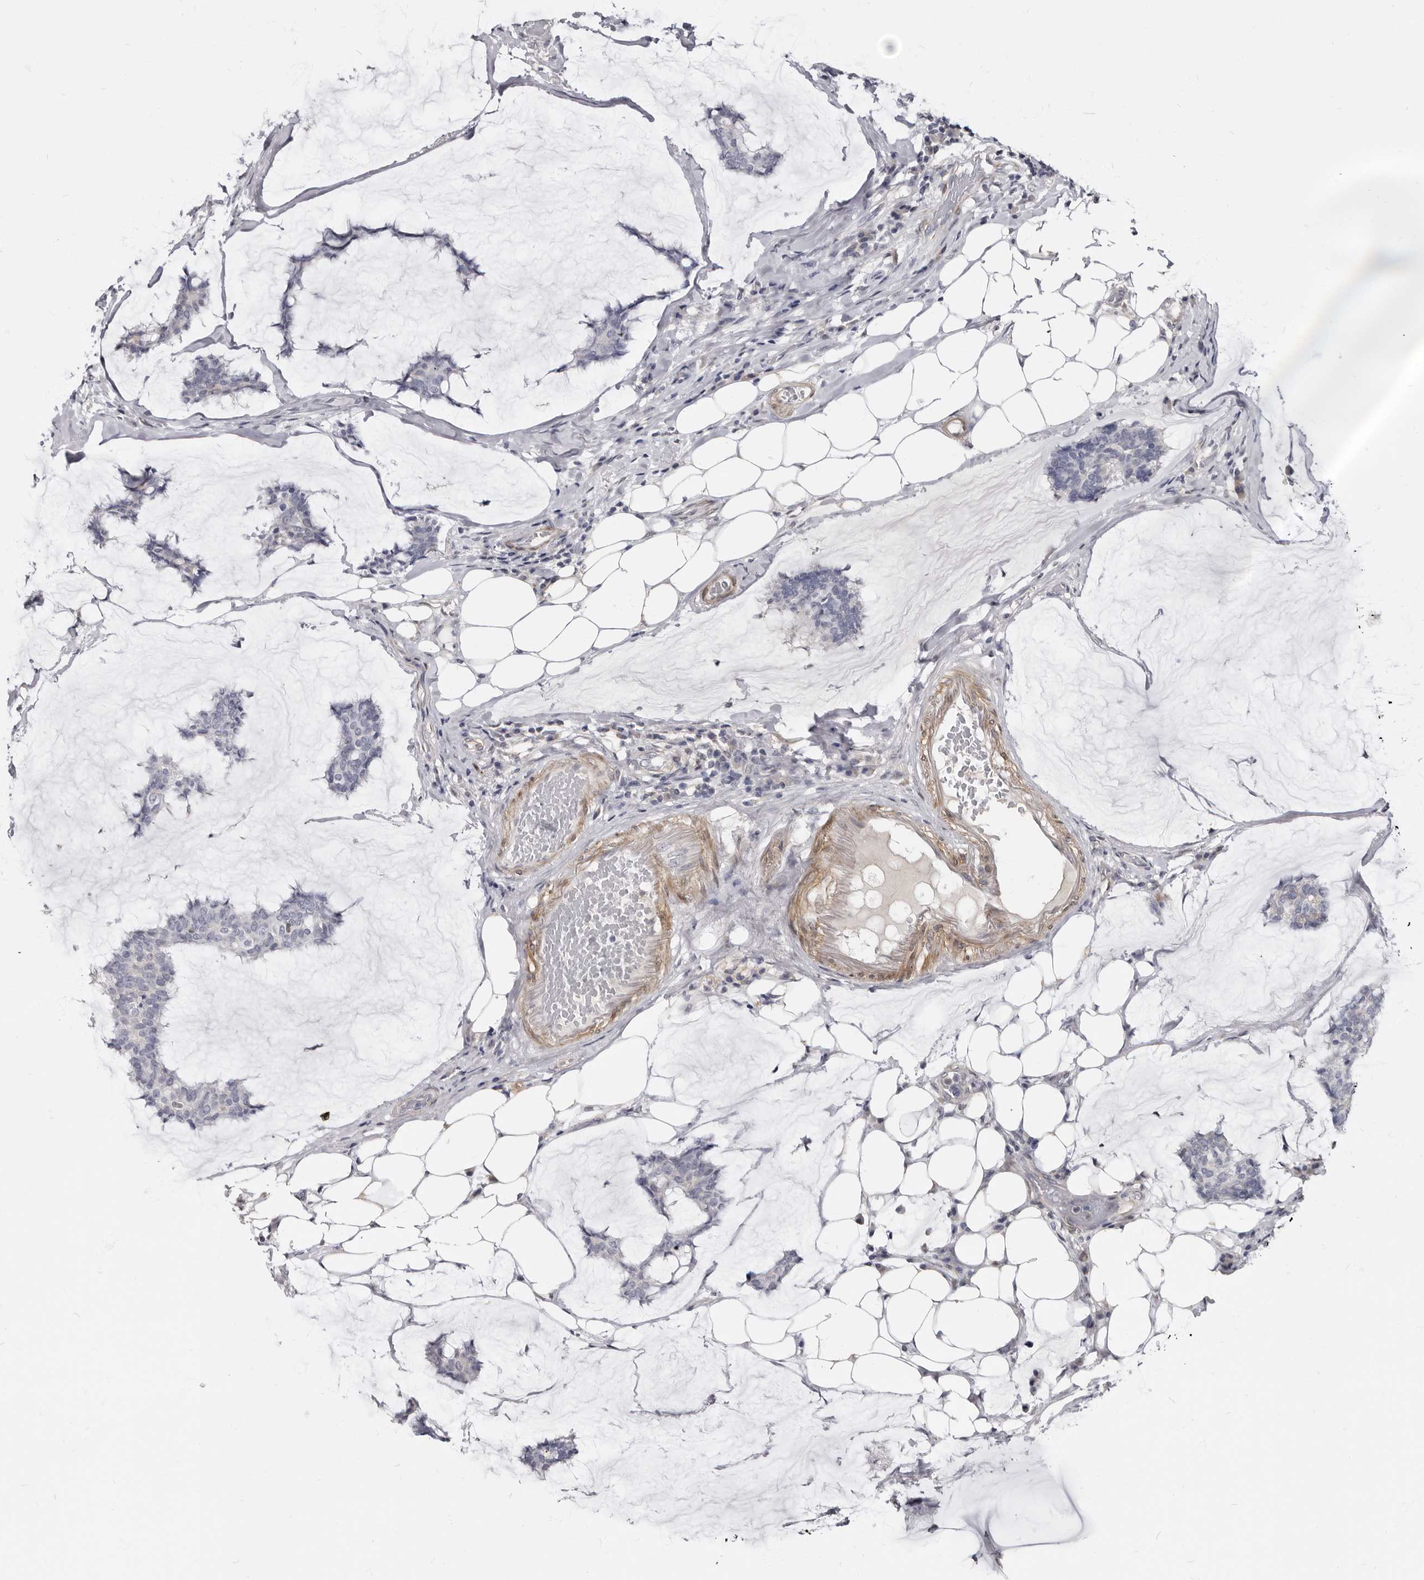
{"staining": {"intensity": "negative", "quantity": "none", "location": "none"}, "tissue": "breast cancer", "cell_type": "Tumor cells", "image_type": "cancer", "snomed": [{"axis": "morphology", "description": "Duct carcinoma"}, {"axis": "topography", "description": "Breast"}], "caption": "There is no significant positivity in tumor cells of breast cancer (infiltrating ductal carcinoma).", "gene": "MRGPRF", "patient": {"sex": "female", "age": 93}}